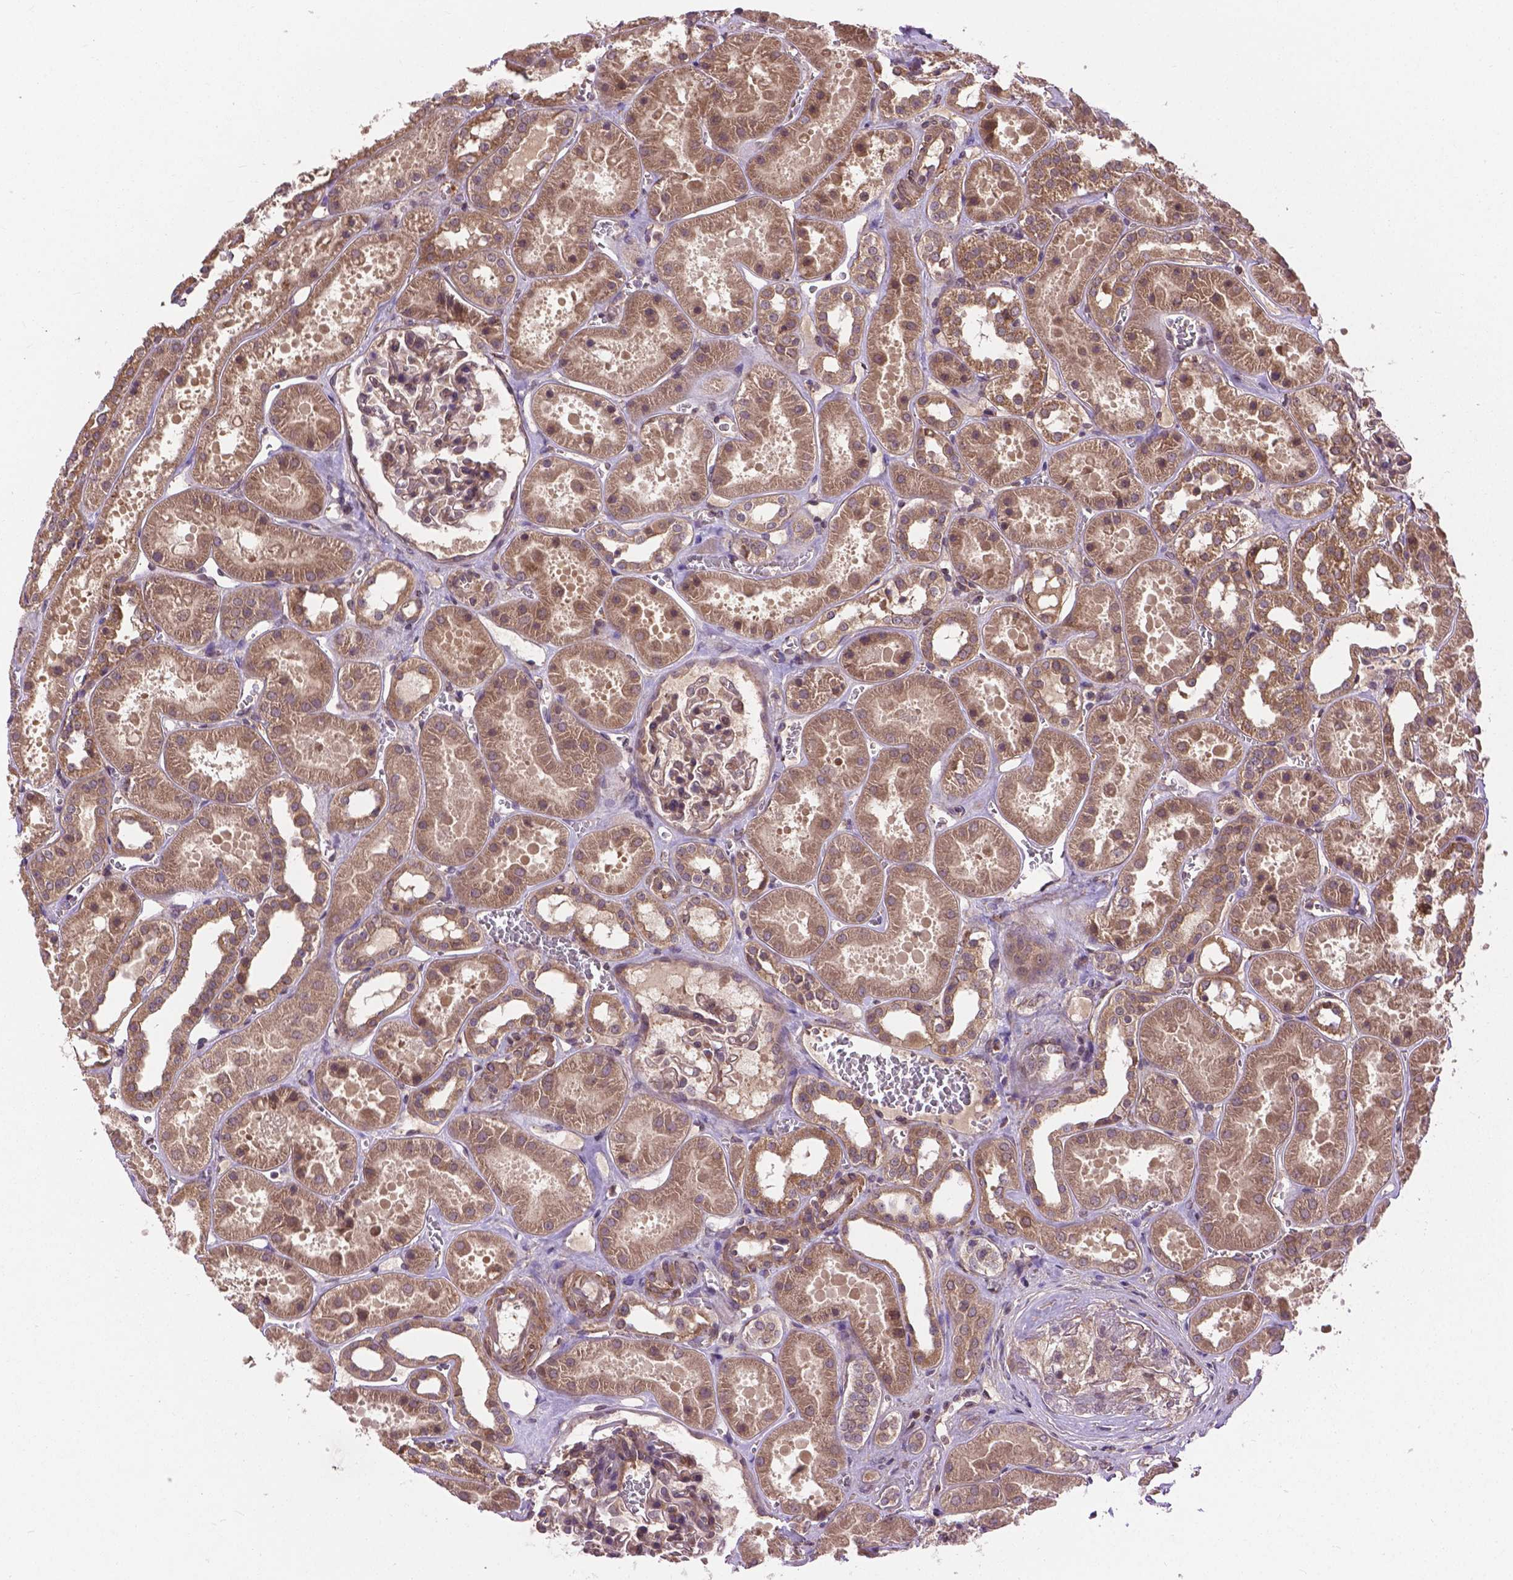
{"staining": {"intensity": "moderate", "quantity": ">75%", "location": "cytoplasmic/membranous"}, "tissue": "kidney", "cell_type": "Cells in glomeruli", "image_type": "normal", "snomed": [{"axis": "morphology", "description": "Normal tissue, NOS"}, {"axis": "topography", "description": "Kidney"}], "caption": "Approximately >75% of cells in glomeruli in normal kidney demonstrate moderate cytoplasmic/membranous protein positivity as visualized by brown immunohistochemical staining.", "gene": "ZNF616", "patient": {"sex": "female", "age": 41}}